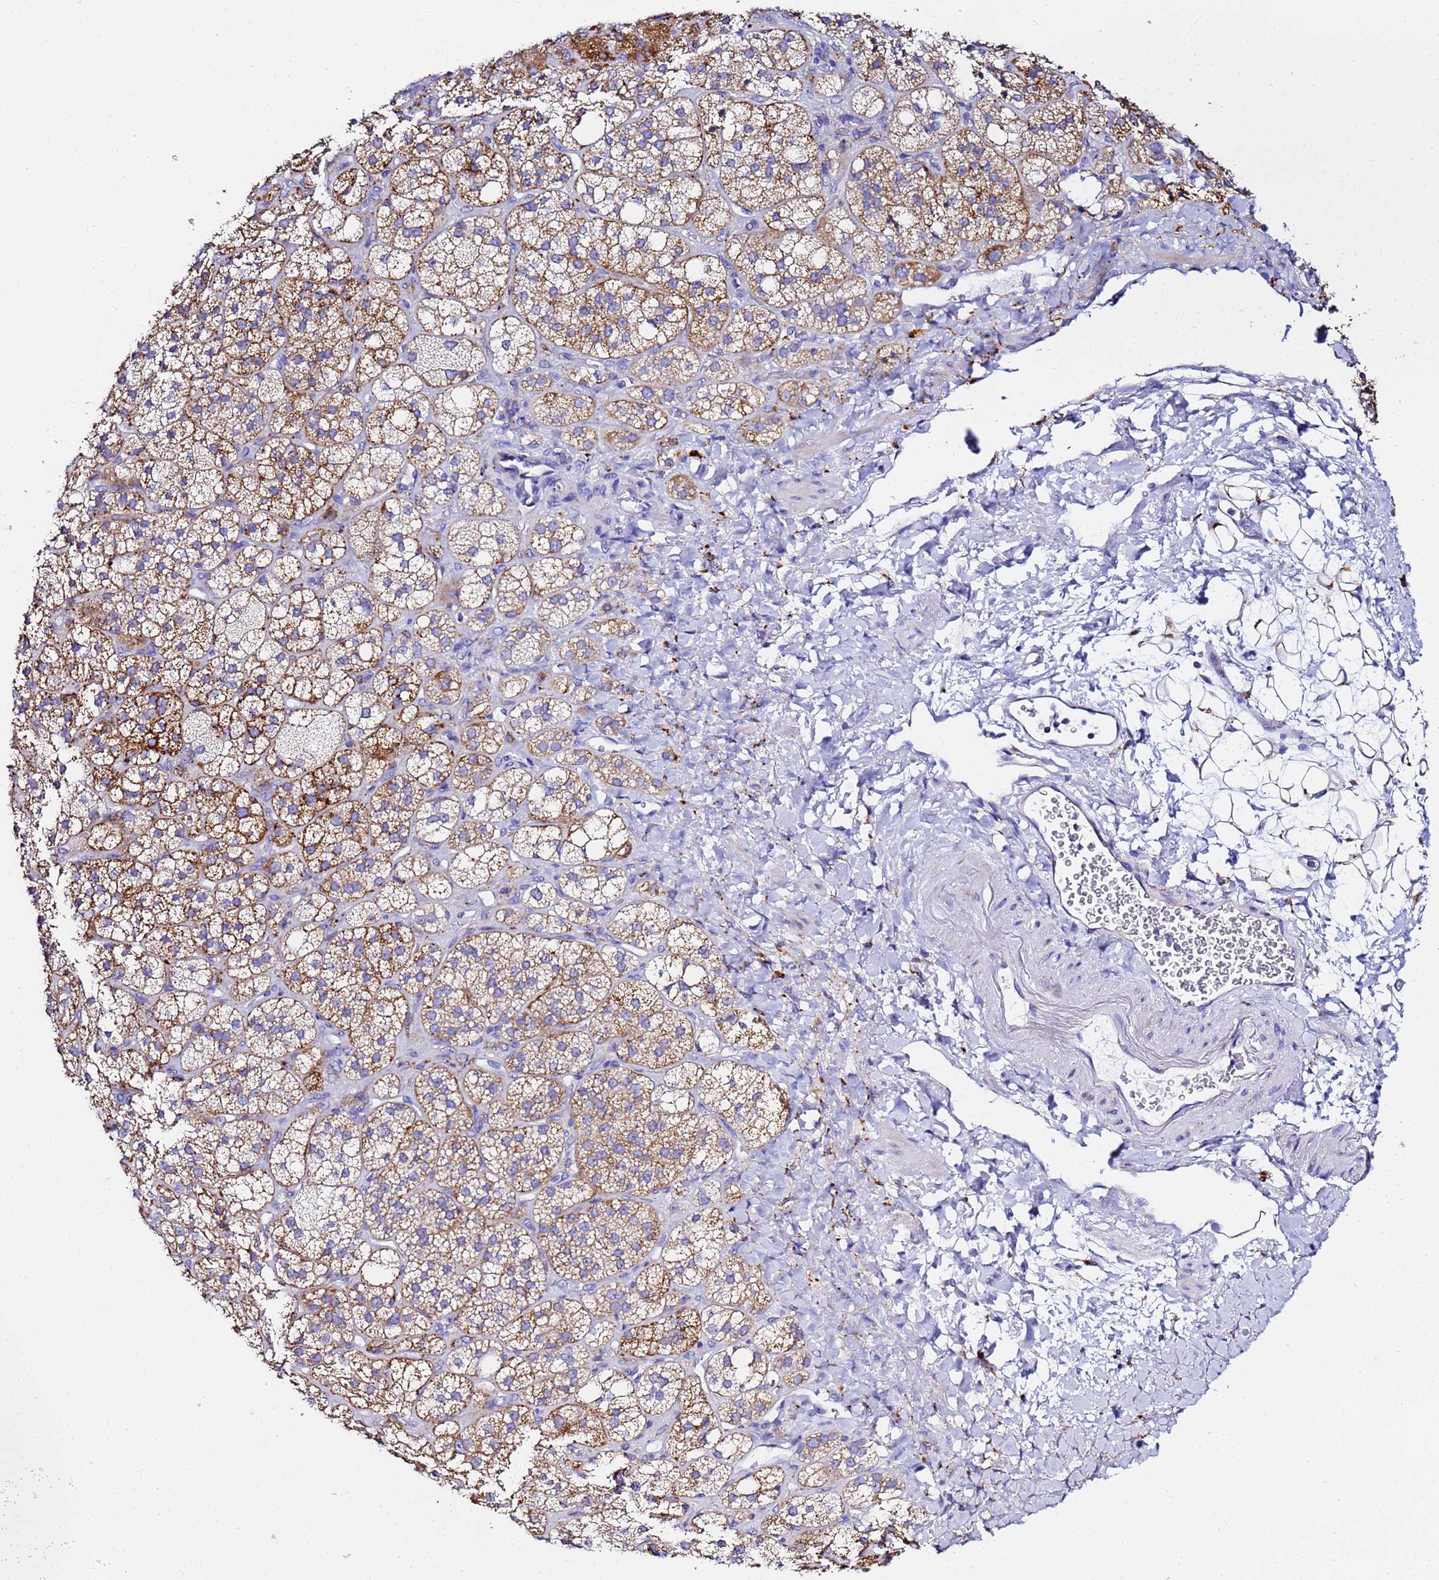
{"staining": {"intensity": "moderate", "quantity": ">75%", "location": "cytoplasmic/membranous"}, "tissue": "adrenal gland", "cell_type": "Glandular cells", "image_type": "normal", "snomed": [{"axis": "morphology", "description": "Normal tissue, NOS"}, {"axis": "topography", "description": "Adrenal gland"}], "caption": "Moderate cytoplasmic/membranous expression for a protein is present in approximately >75% of glandular cells of benign adrenal gland using IHC.", "gene": "VTI1B", "patient": {"sex": "male", "age": 61}}